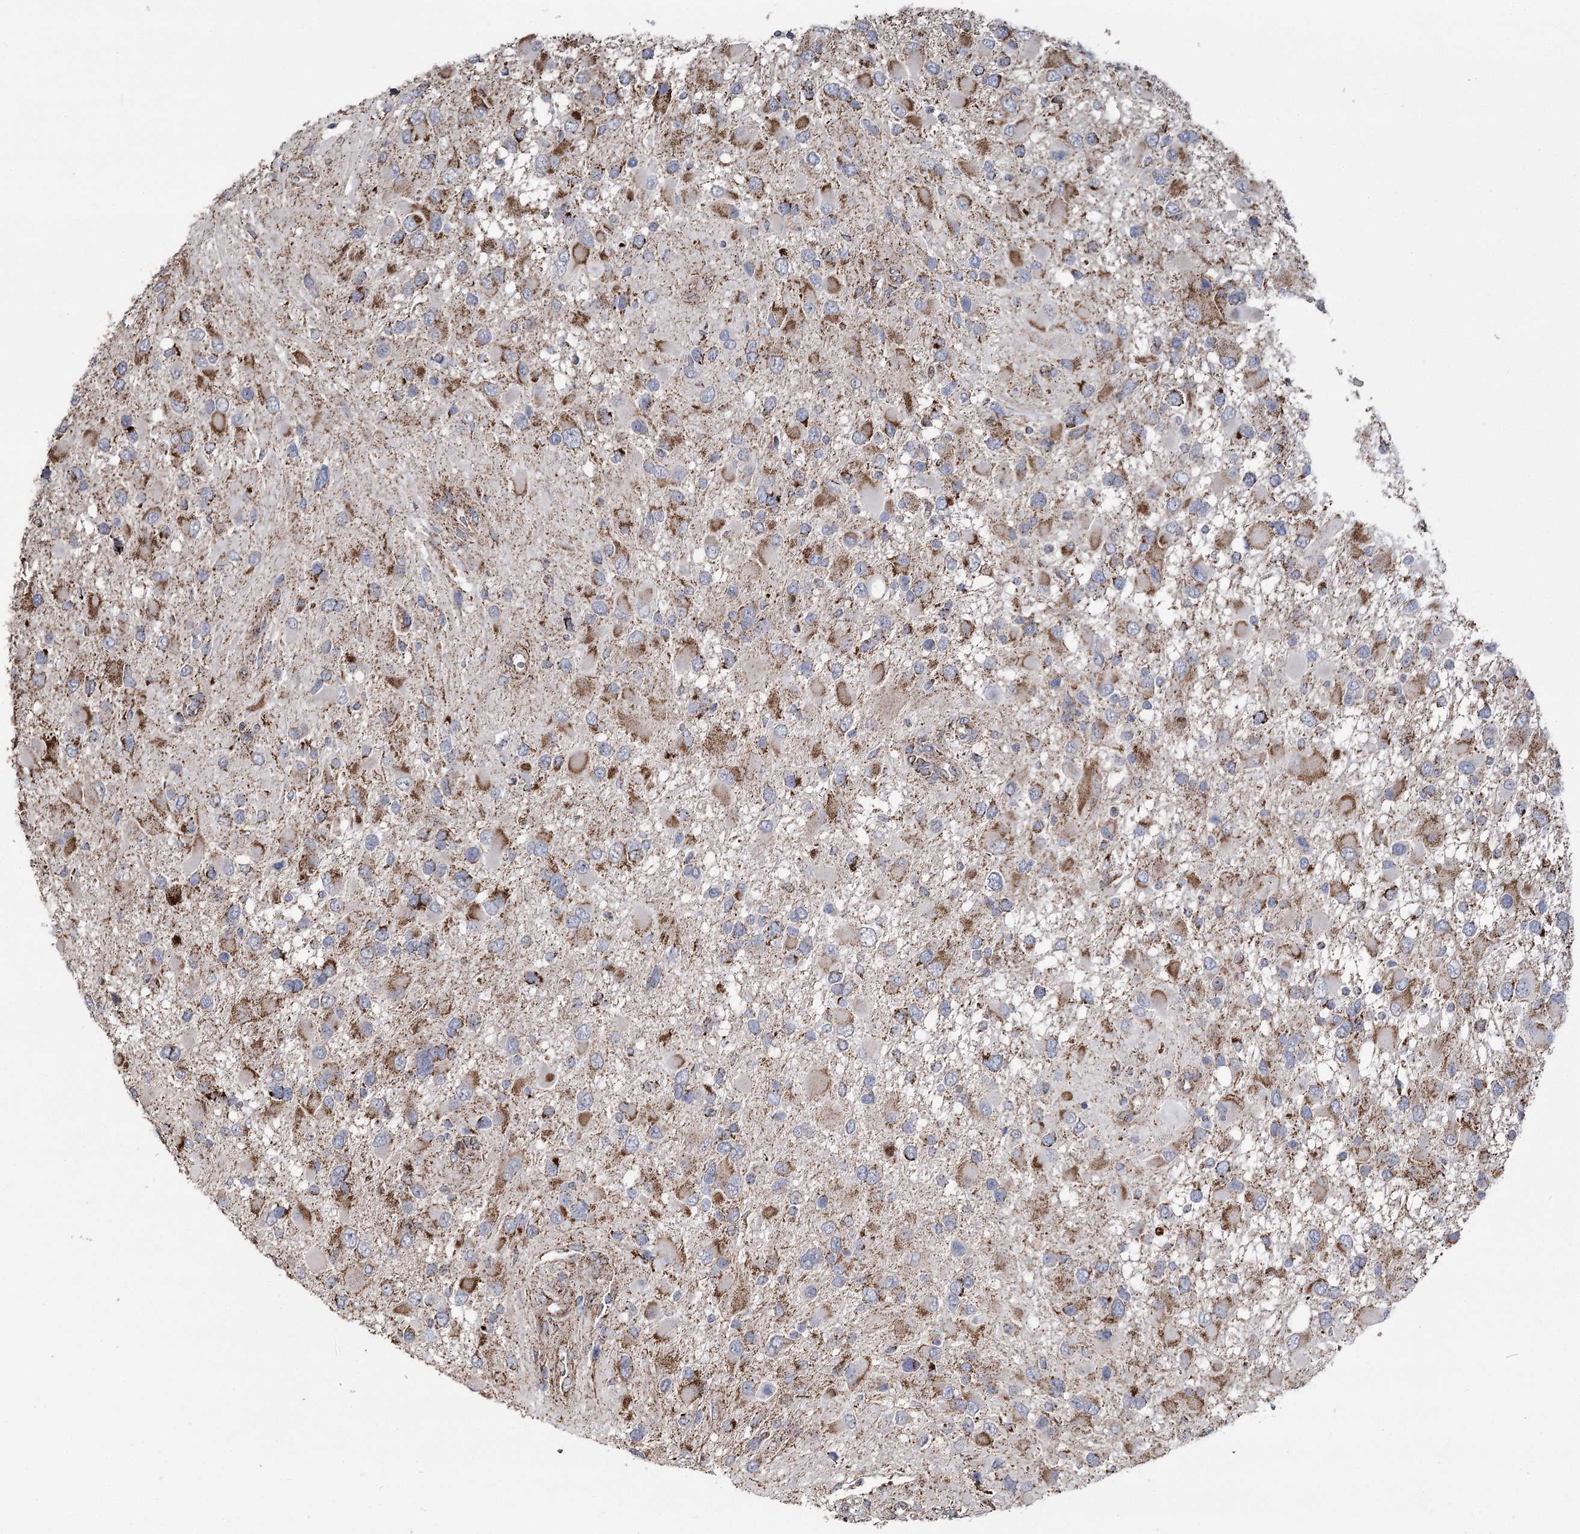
{"staining": {"intensity": "moderate", "quantity": "25%-75%", "location": "cytoplasmic/membranous"}, "tissue": "glioma", "cell_type": "Tumor cells", "image_type": "cancer", "snomed": [{"axis": "morphology", "description": "Glioma, malignant, High grade"}, {"axis": "topography", "description": "Brain"}], "caption": "Brown immunohistochemical staining in human glioma exhibits moderate cytoplasmic/membranous positivity in approximately 25%-75% of tumor cells.", "gene": "RANBP3L", "patient": {"sex": "male", "age": 53}}